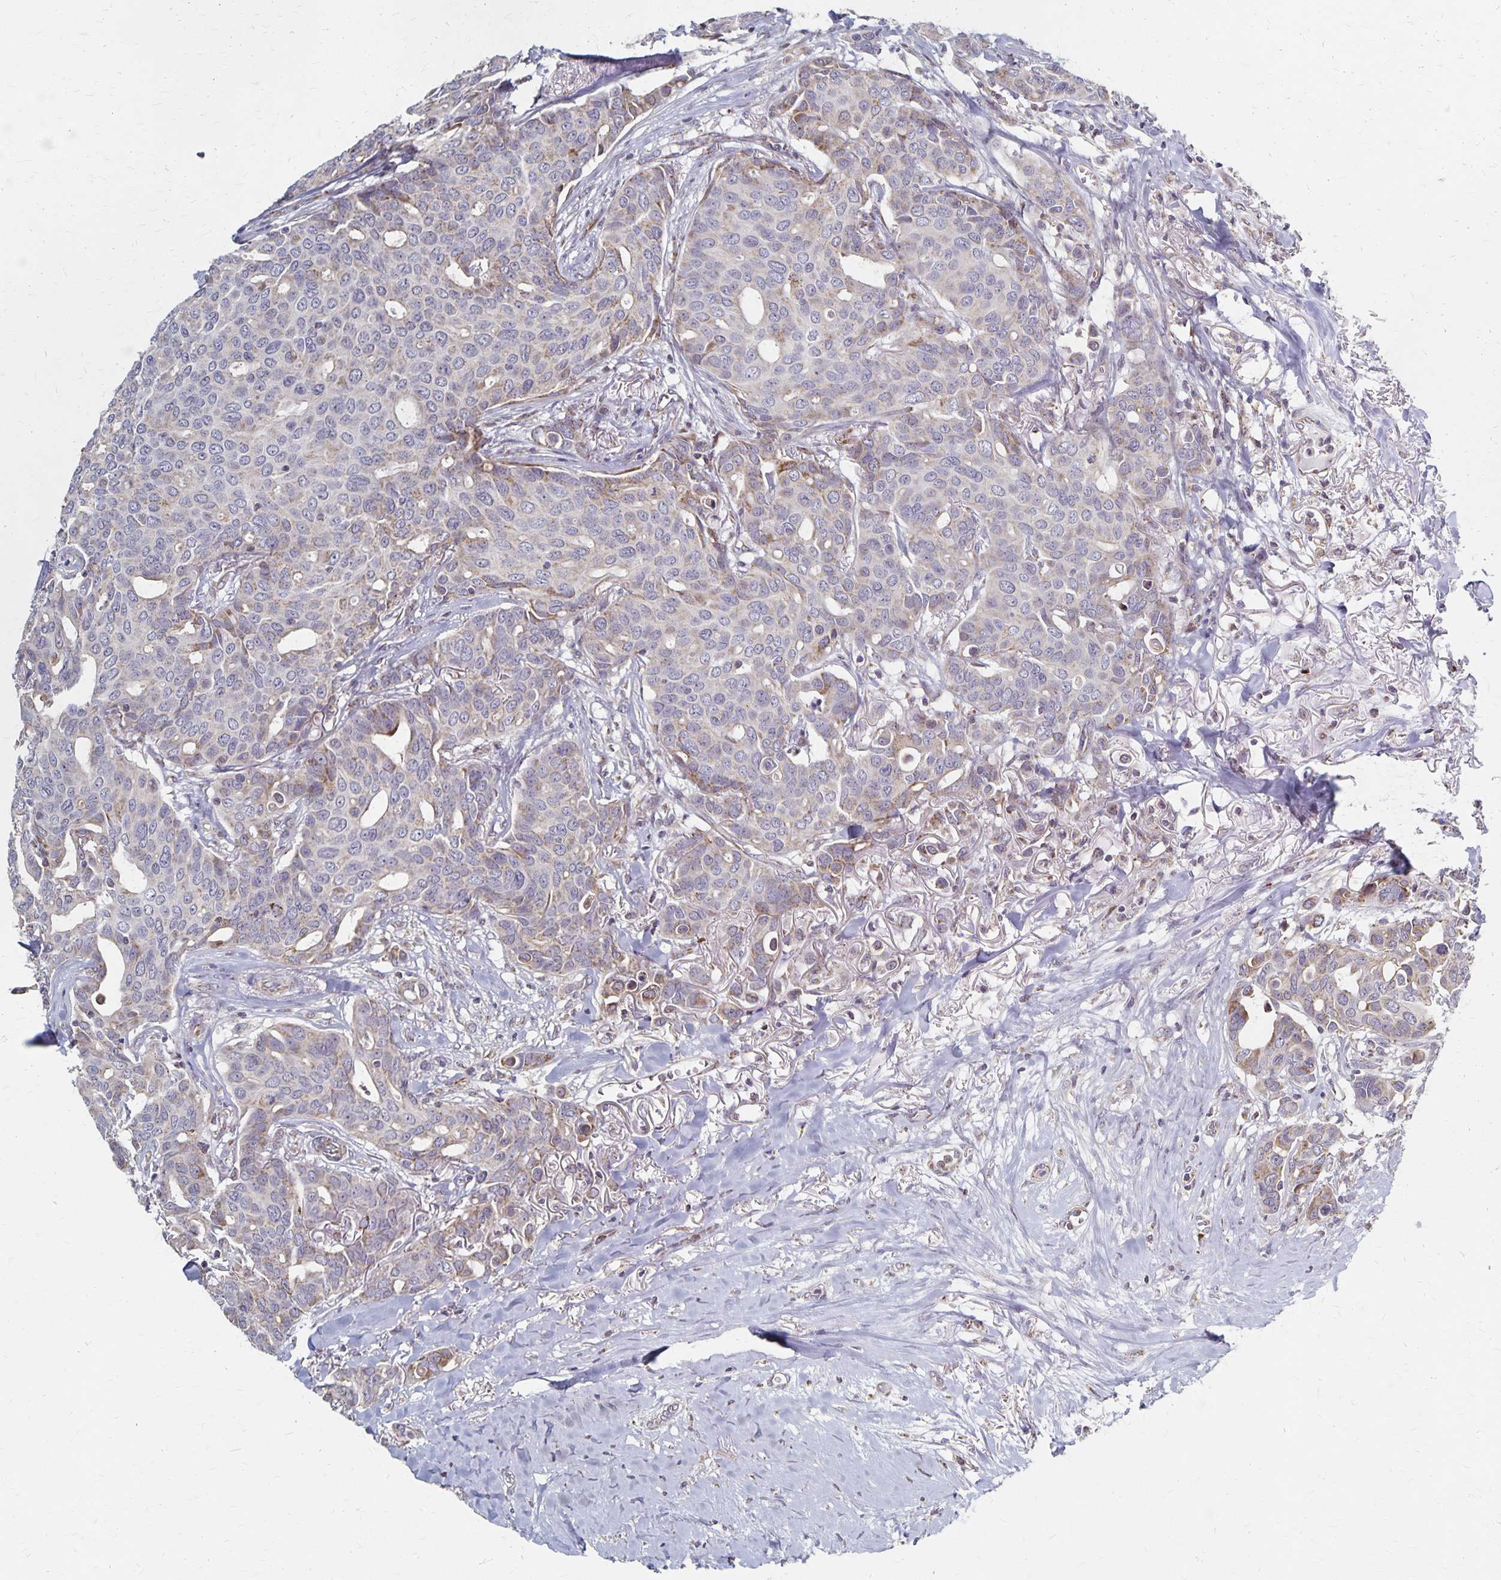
{"staining": {"intensity": "moderate", "quantity": "<25%", "location": "cytoplasmic/membranous"}, "tissue": "breast cancer", "cell_type": "Tumor cells", "image_type": "cancer", "snomed": [{"axis": "morphology", "description": "Duct carcinoma"}, {"axis": "topography", "description": "Breast"}], "caption": "This is a micrograph of immunohistochemistry (IHC) staining of breast cancer, which shows moderate expression in the cytoplasmic/membranous of tumor cells.", "gene": "DYRK4", "patient": {"sex": "female", "age": 54}}